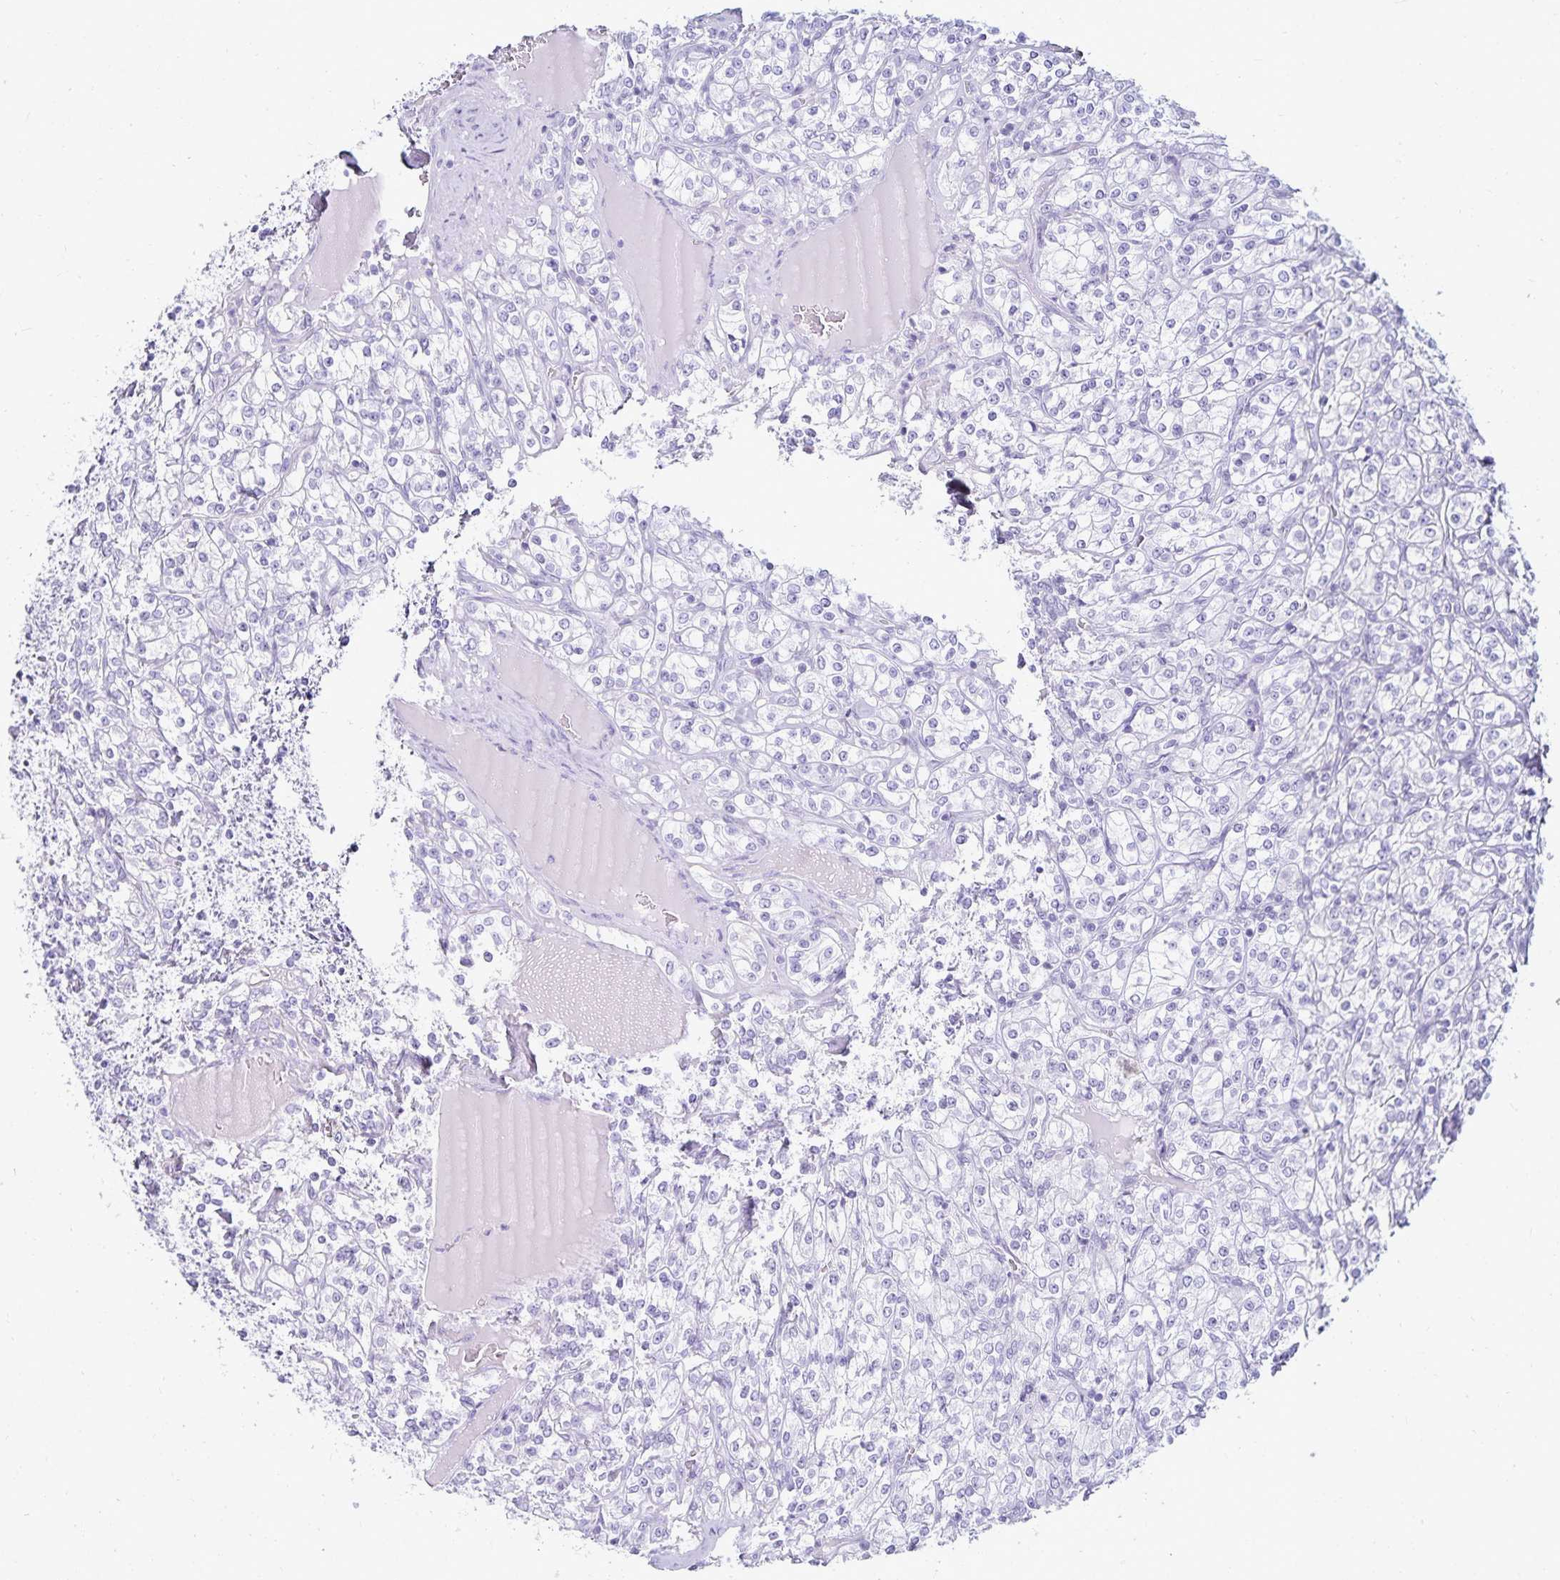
{"staining": {"intensity": "negative", "quantity": "none", "location": "none"}, "tissue": "renal cancer", "cell_type": "Tumor cells", "image_type": "cancer", "snomed": [{"axis": "morphology", "description": "Adenocarcinoma, NOS"}, {"axis": "topography", "description": "Kidney"}], "caption": "There is no significant expression in tumor cells of renal cancer. (DAB (3,3'-diaminobenzidine) immunohistochemistry, high magnification).", "gene": "GP2", "patient": {"sex": "male", "age": 77}}